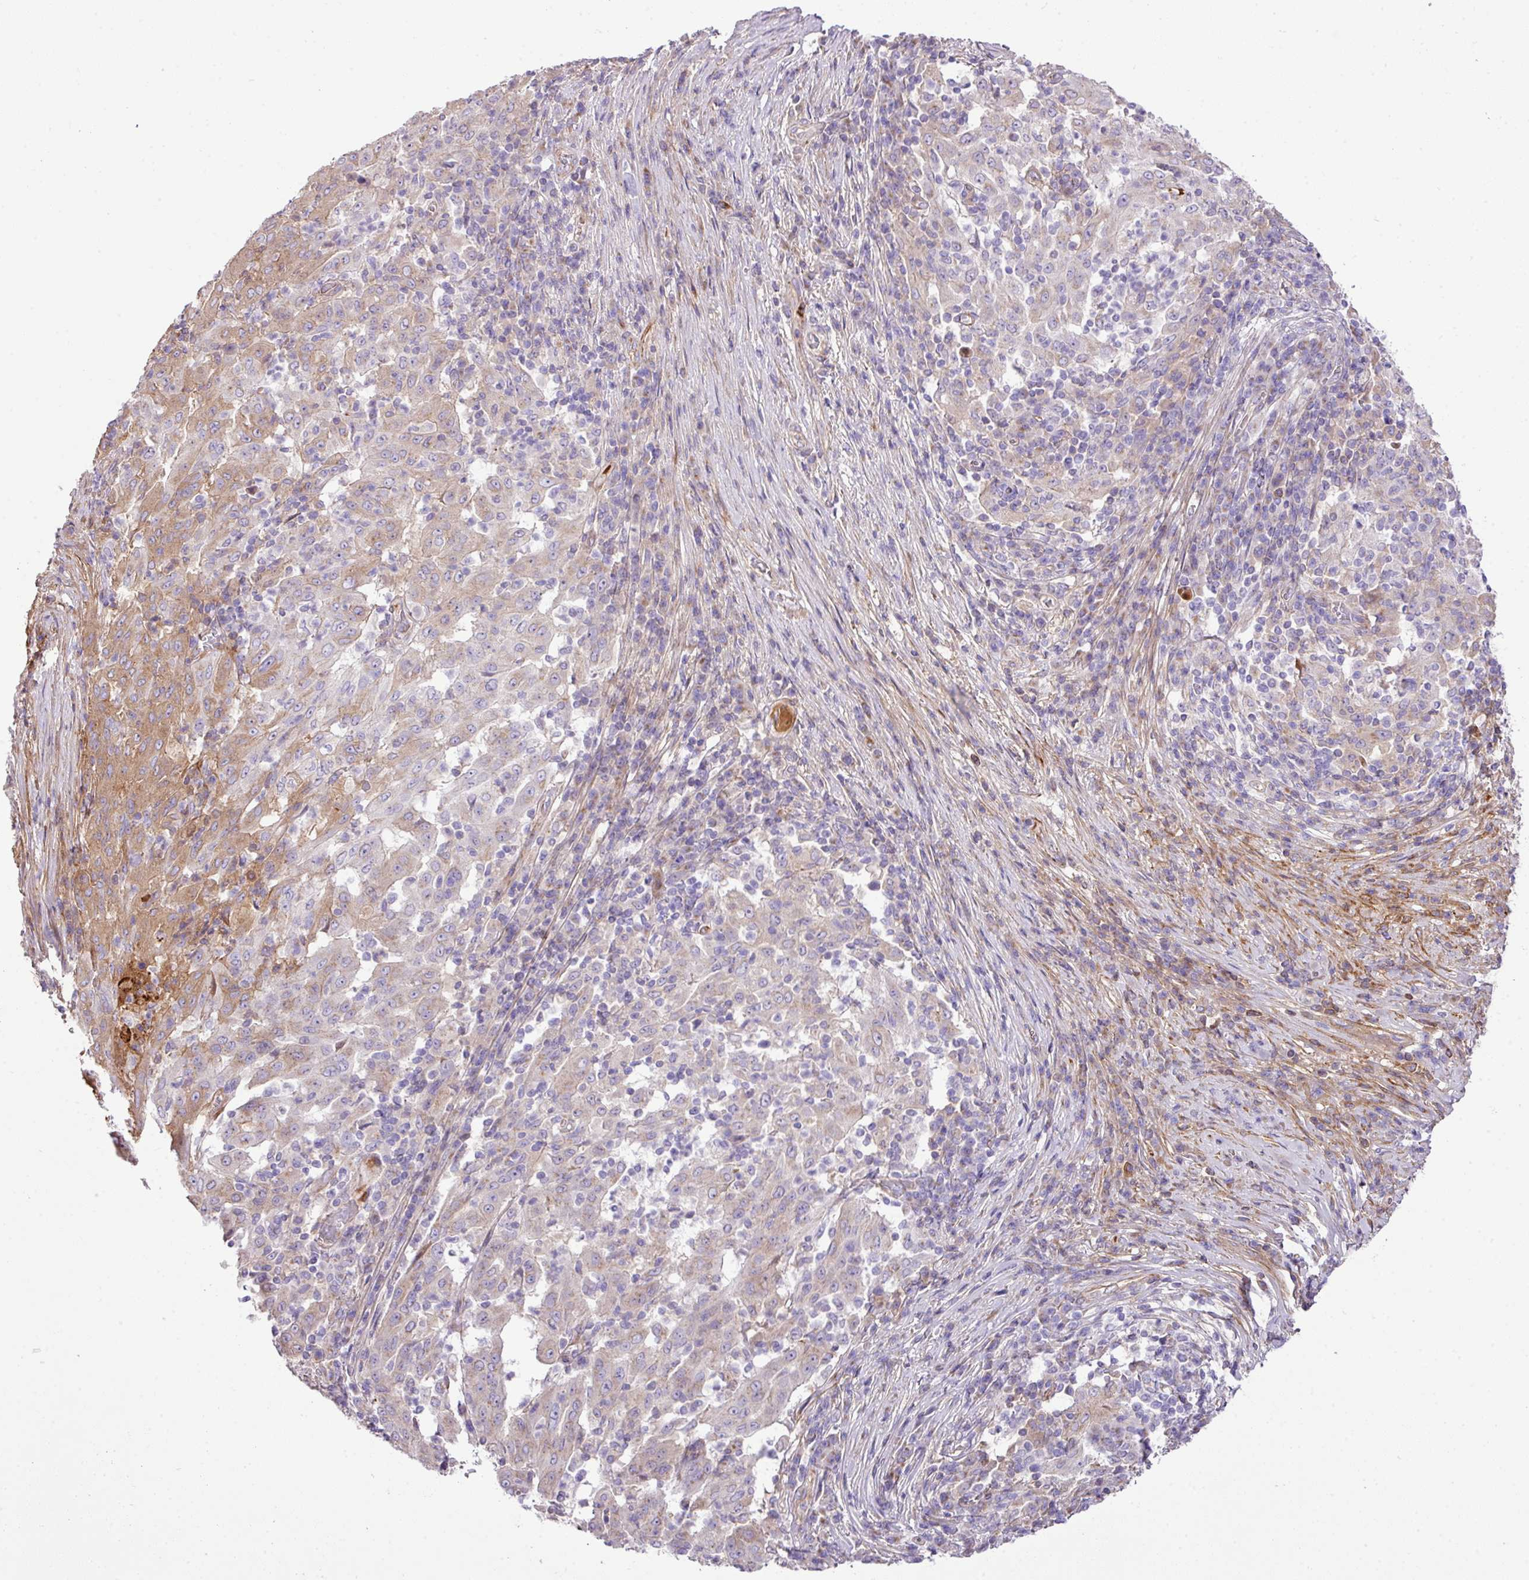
{"staining": {"intensity": "moderate", "quantity": "<25%", "location": "cytoplasmic/membranous"}, "tissue": "pancreatic cancer", "cell_type": "Tumor cells", "image_type": "cancer", "snomed": [{"axis": "morphology", "description": "Adenocarcinoma, NOS"}, {"axis": "topography", "description": "Pancreas"}], "caption": "There is low levels of moderate cytoplasmic/membranous staining in tumor cells of pancreatic cancer, as demonstrated by immunohistochemical staining (brown color).", "gene": "CTXN2", "patient": {"sex": "male", "age": 63}}